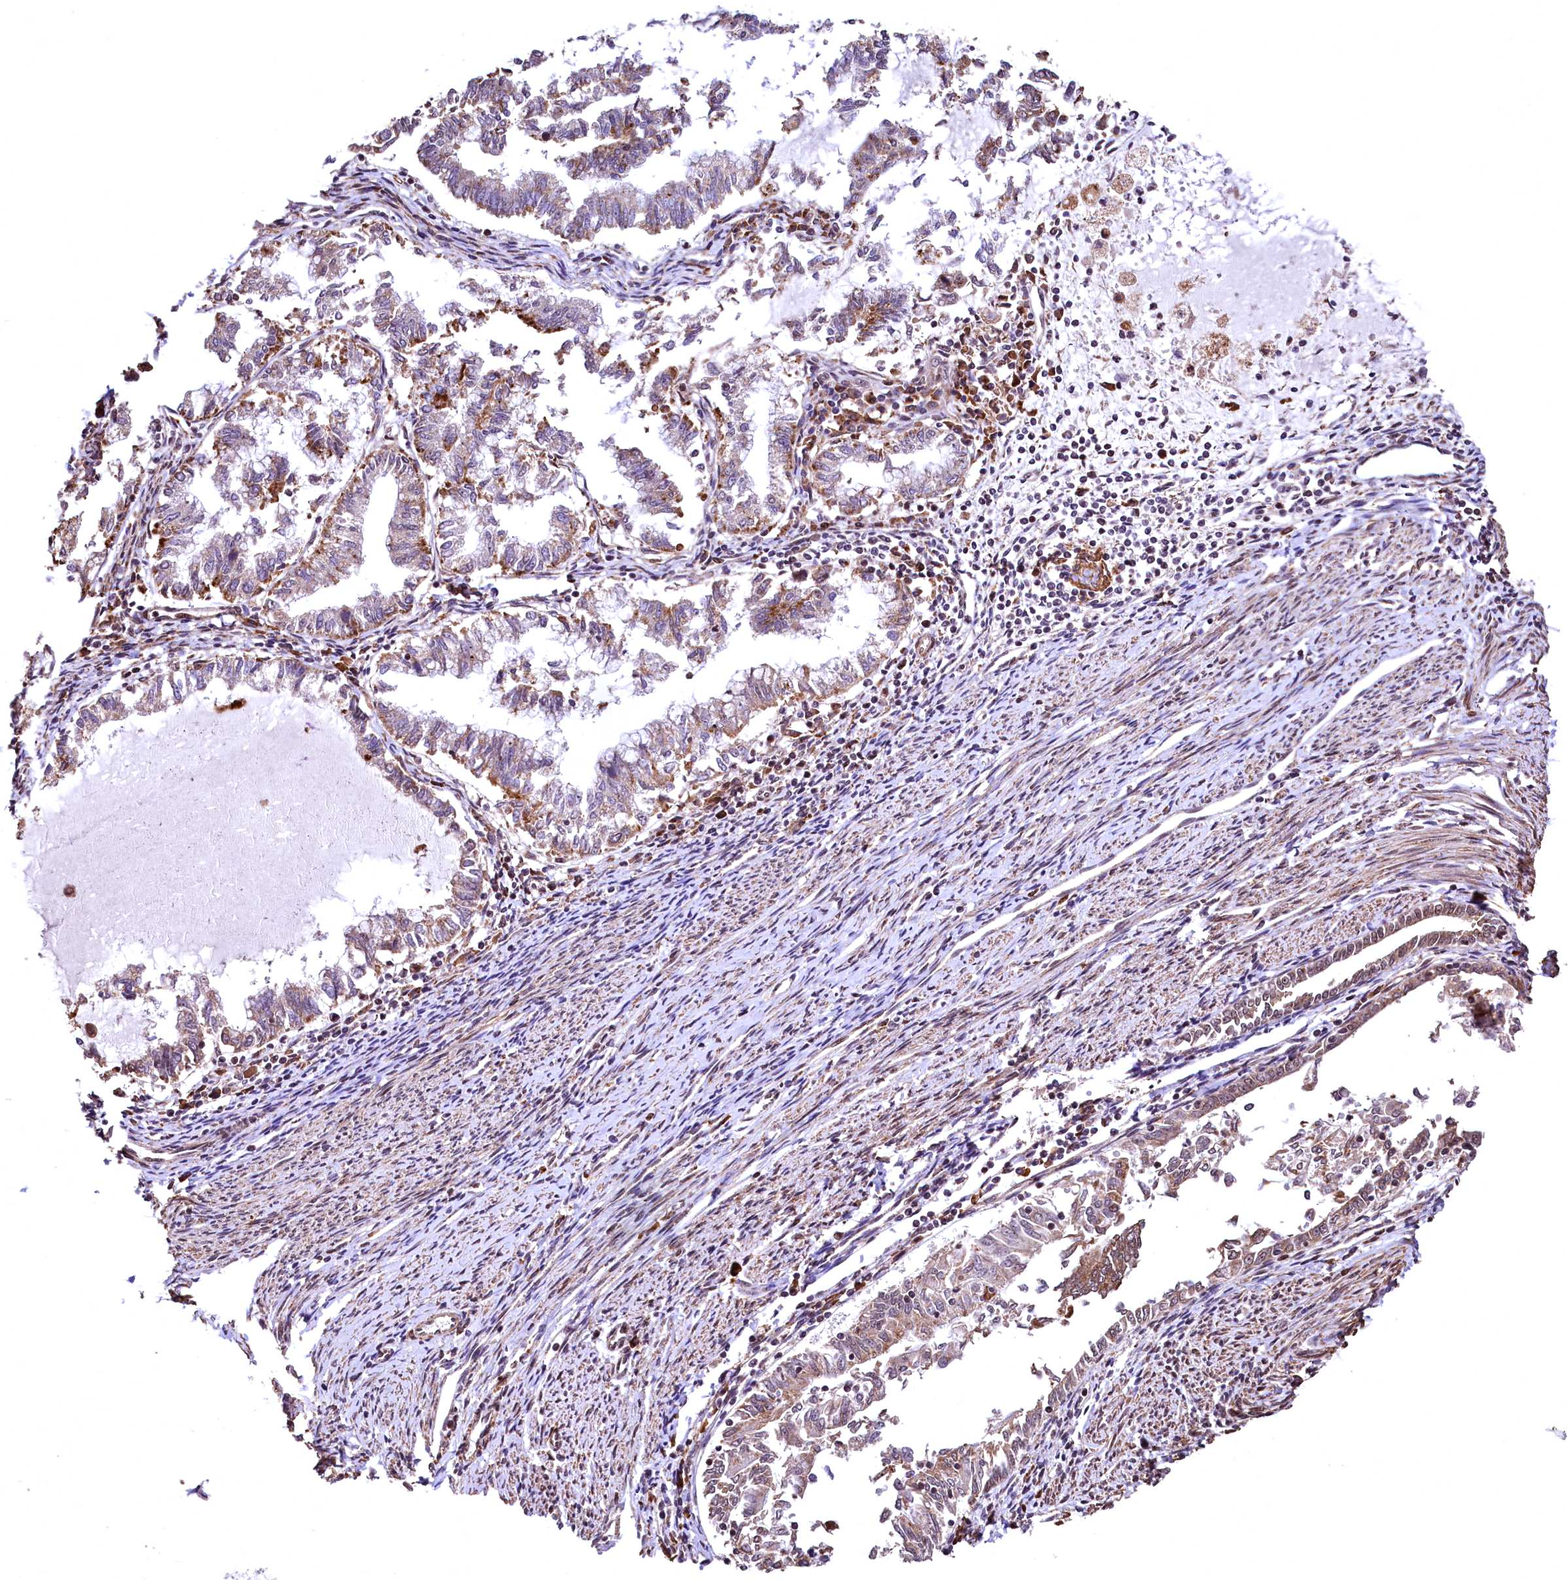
{"staining": {"intensity": "moderate", "quantity": ">75%", "location": "cytoplasmic/membranous"}, "tissue": "endometrial cancer", "cell_type": "Tumor cells", "image_type": "cancer", "snomed": [{"axis": "morphology", "description": "Adenocarcinoma, NOS"}, {"axis": "topography", "description": "Endometrium"}], "caption": "The image displays staining of adenocarcinoma (endometrial), revealing moderate cytoplasmic/membranous protein positivity (brown color) within tumor cells.", "gene": "PDS5B", "patient": {"sex": "female", "age": 79}}